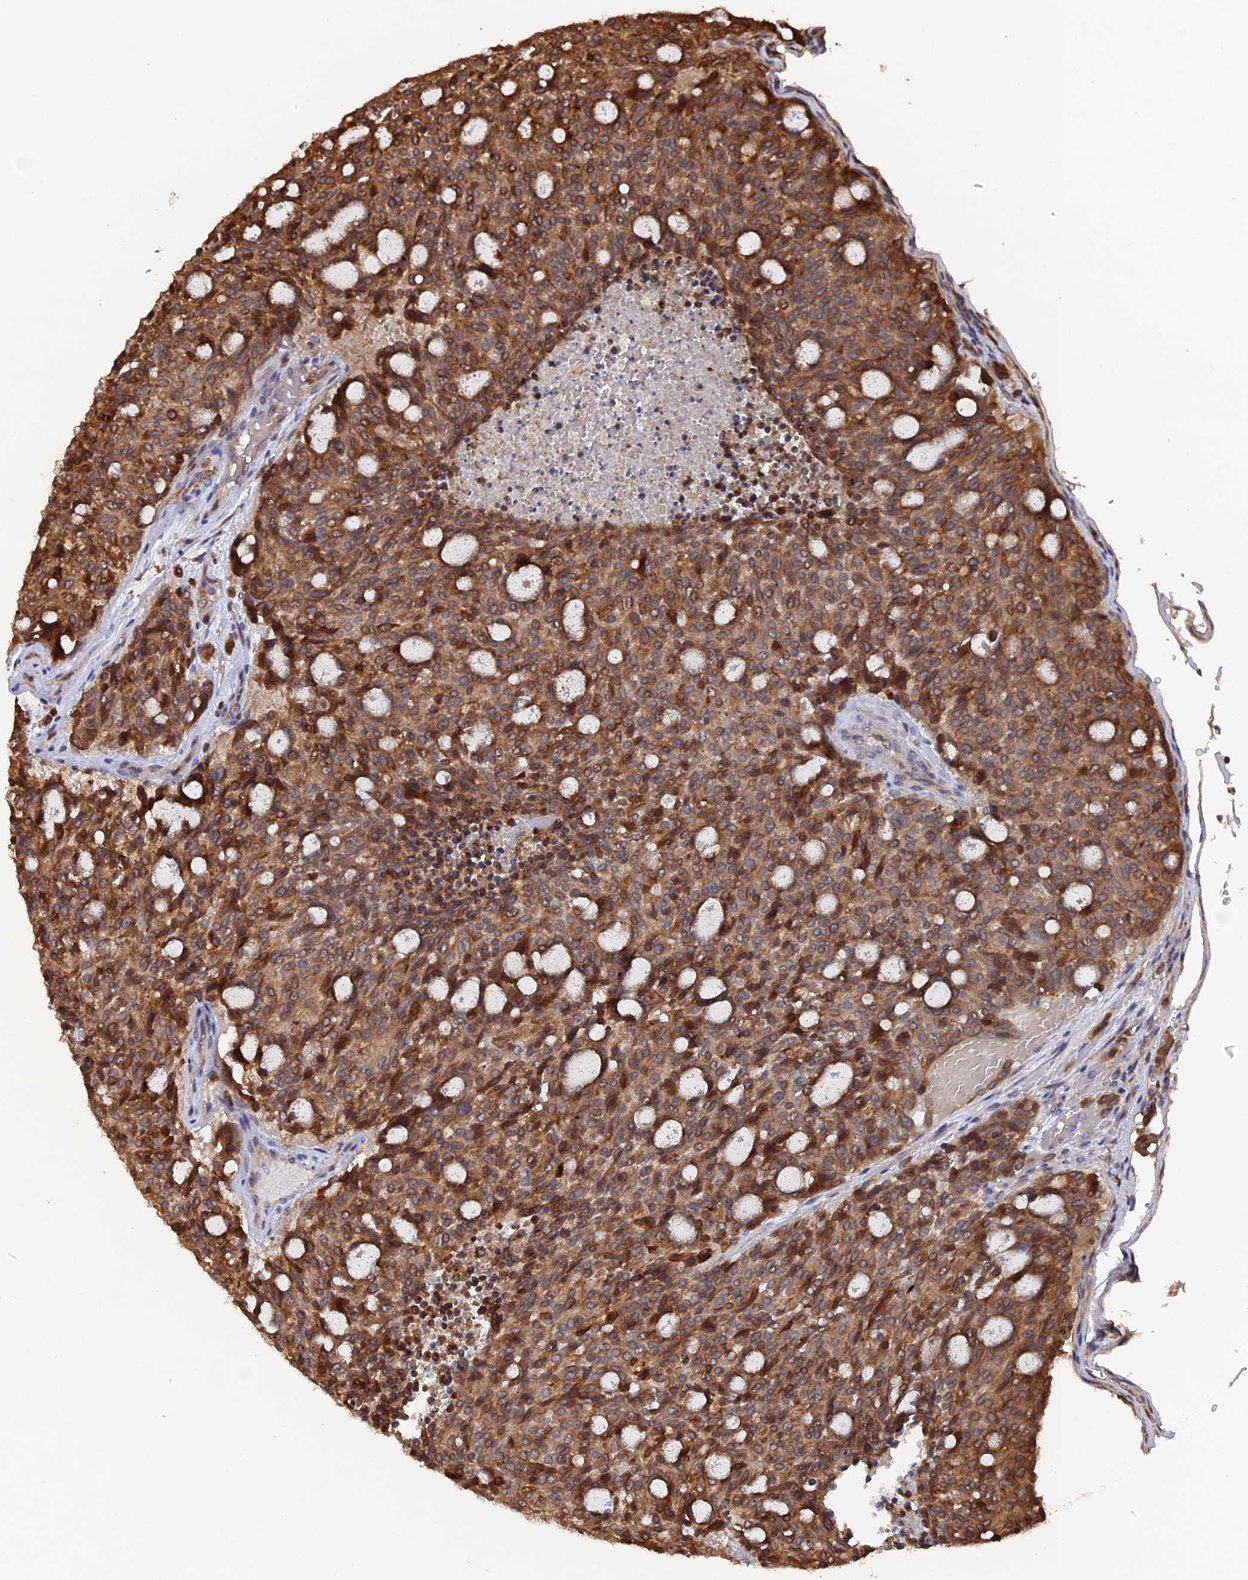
{"staining": {"intensity": "strong", "quantity": ">75%", "location": "cytoplasmic/membranous"}, "tissue": "carcinoid", "cell_type": "Tumor cells", "image_type": "cancer", "snomed": [{"axis": "morphology", "description": "Carcinoid, malignant, NOS"}, {"axis": "topography", "description": "Pancreas"}], "caption": "Malignant carcinoid was stained to show a protein in brown. There is high levels of strong cytoplasmic/membranous positivity in about >75% of tumor cells.", "gene": "VPS37C", "patient": {"sex": "female", "age": 54}}